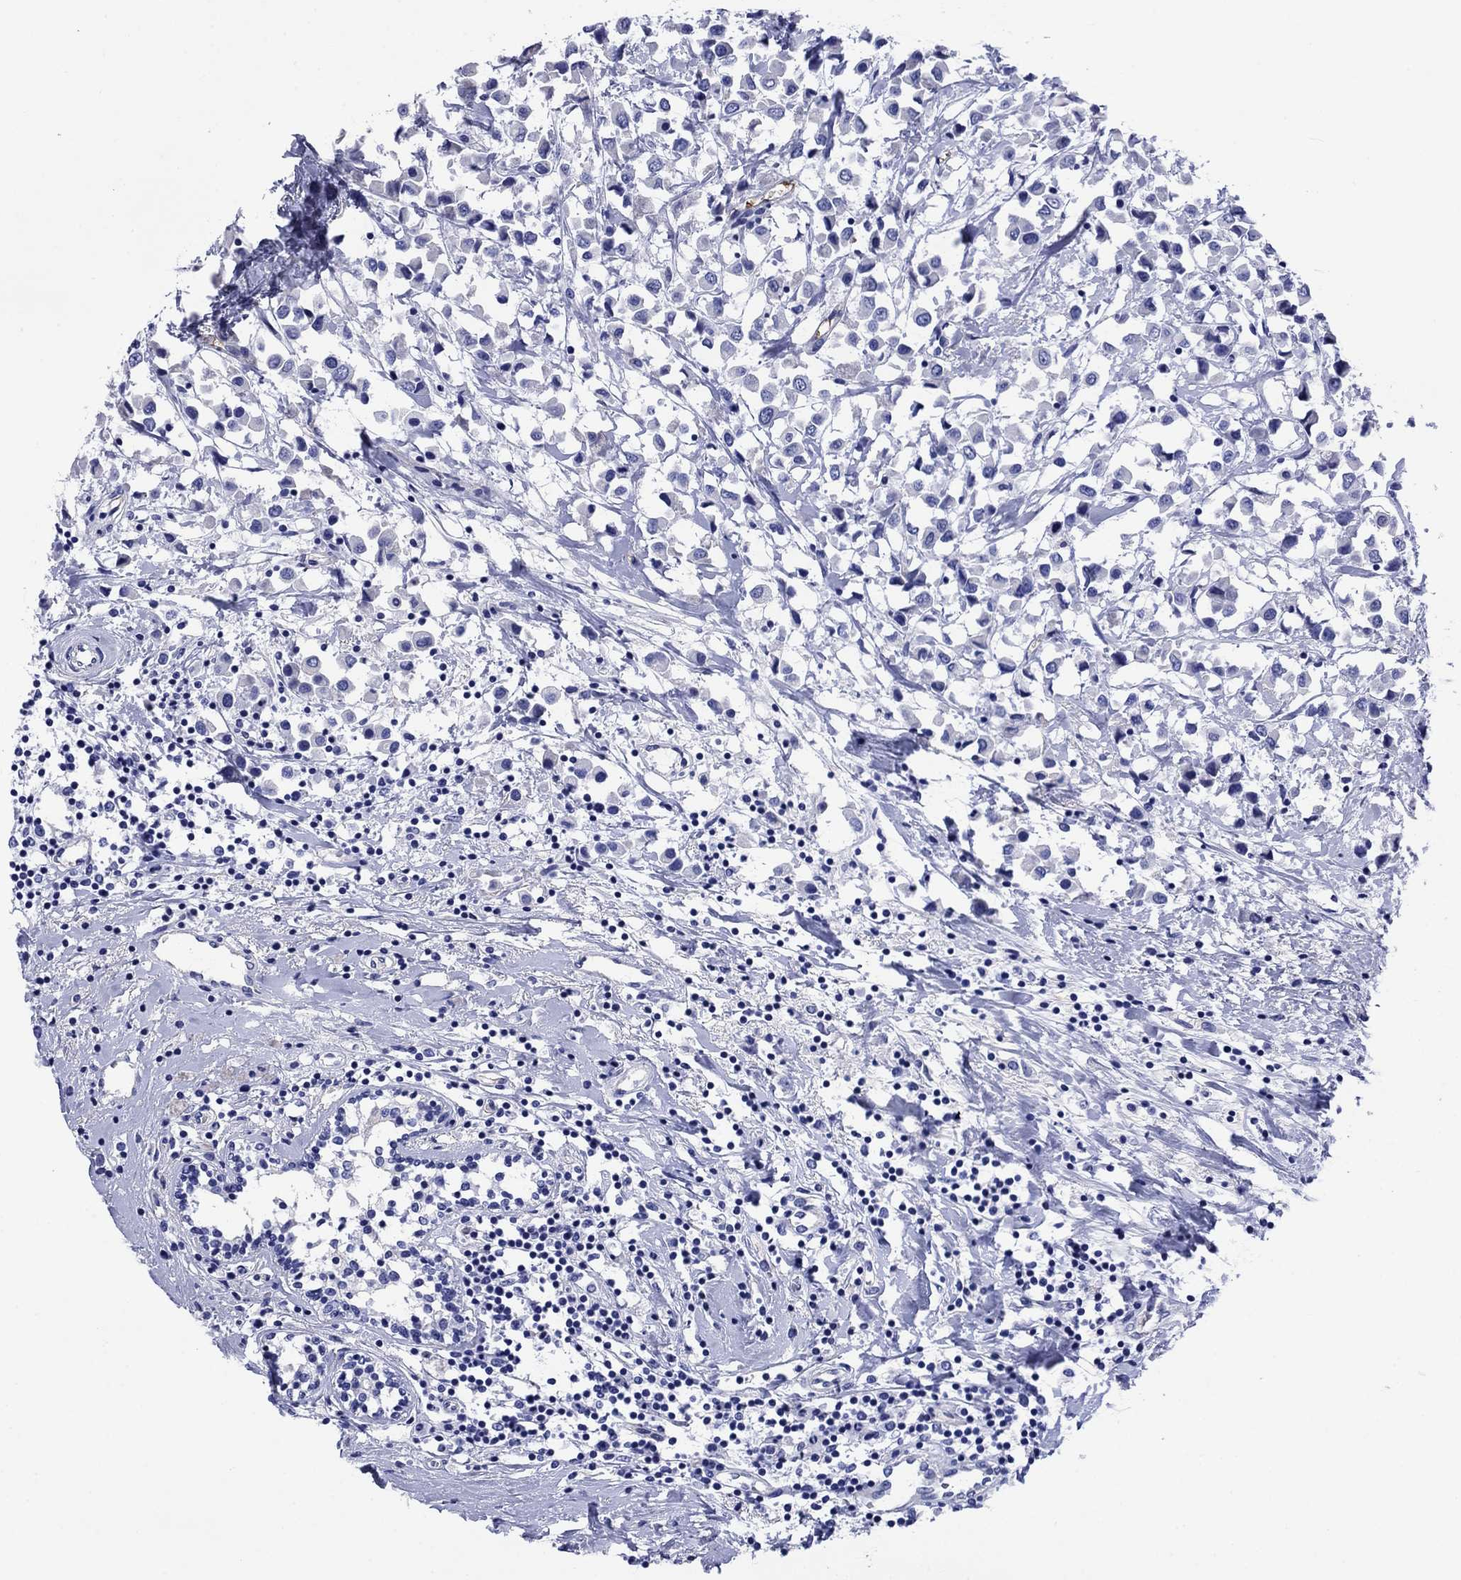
{"staining": {"intensity": "negative", "quantity": "none", "location": "none"}, "tissue": "breast cancer", "cell_type": "Tumor cells", "image_type": "cancer", "snomed": [{"axis": "morphology", "description": "Duct carcinoma"}, {"axis": "topography", "description": "Breast"}], "caption": "A photomicrograph of human breast cancer (invasive ductal carcinoma) is negative for staining in tumor cells.", "gene": "SLC1A2", "patient": {"sex": "female", "age": 61}}